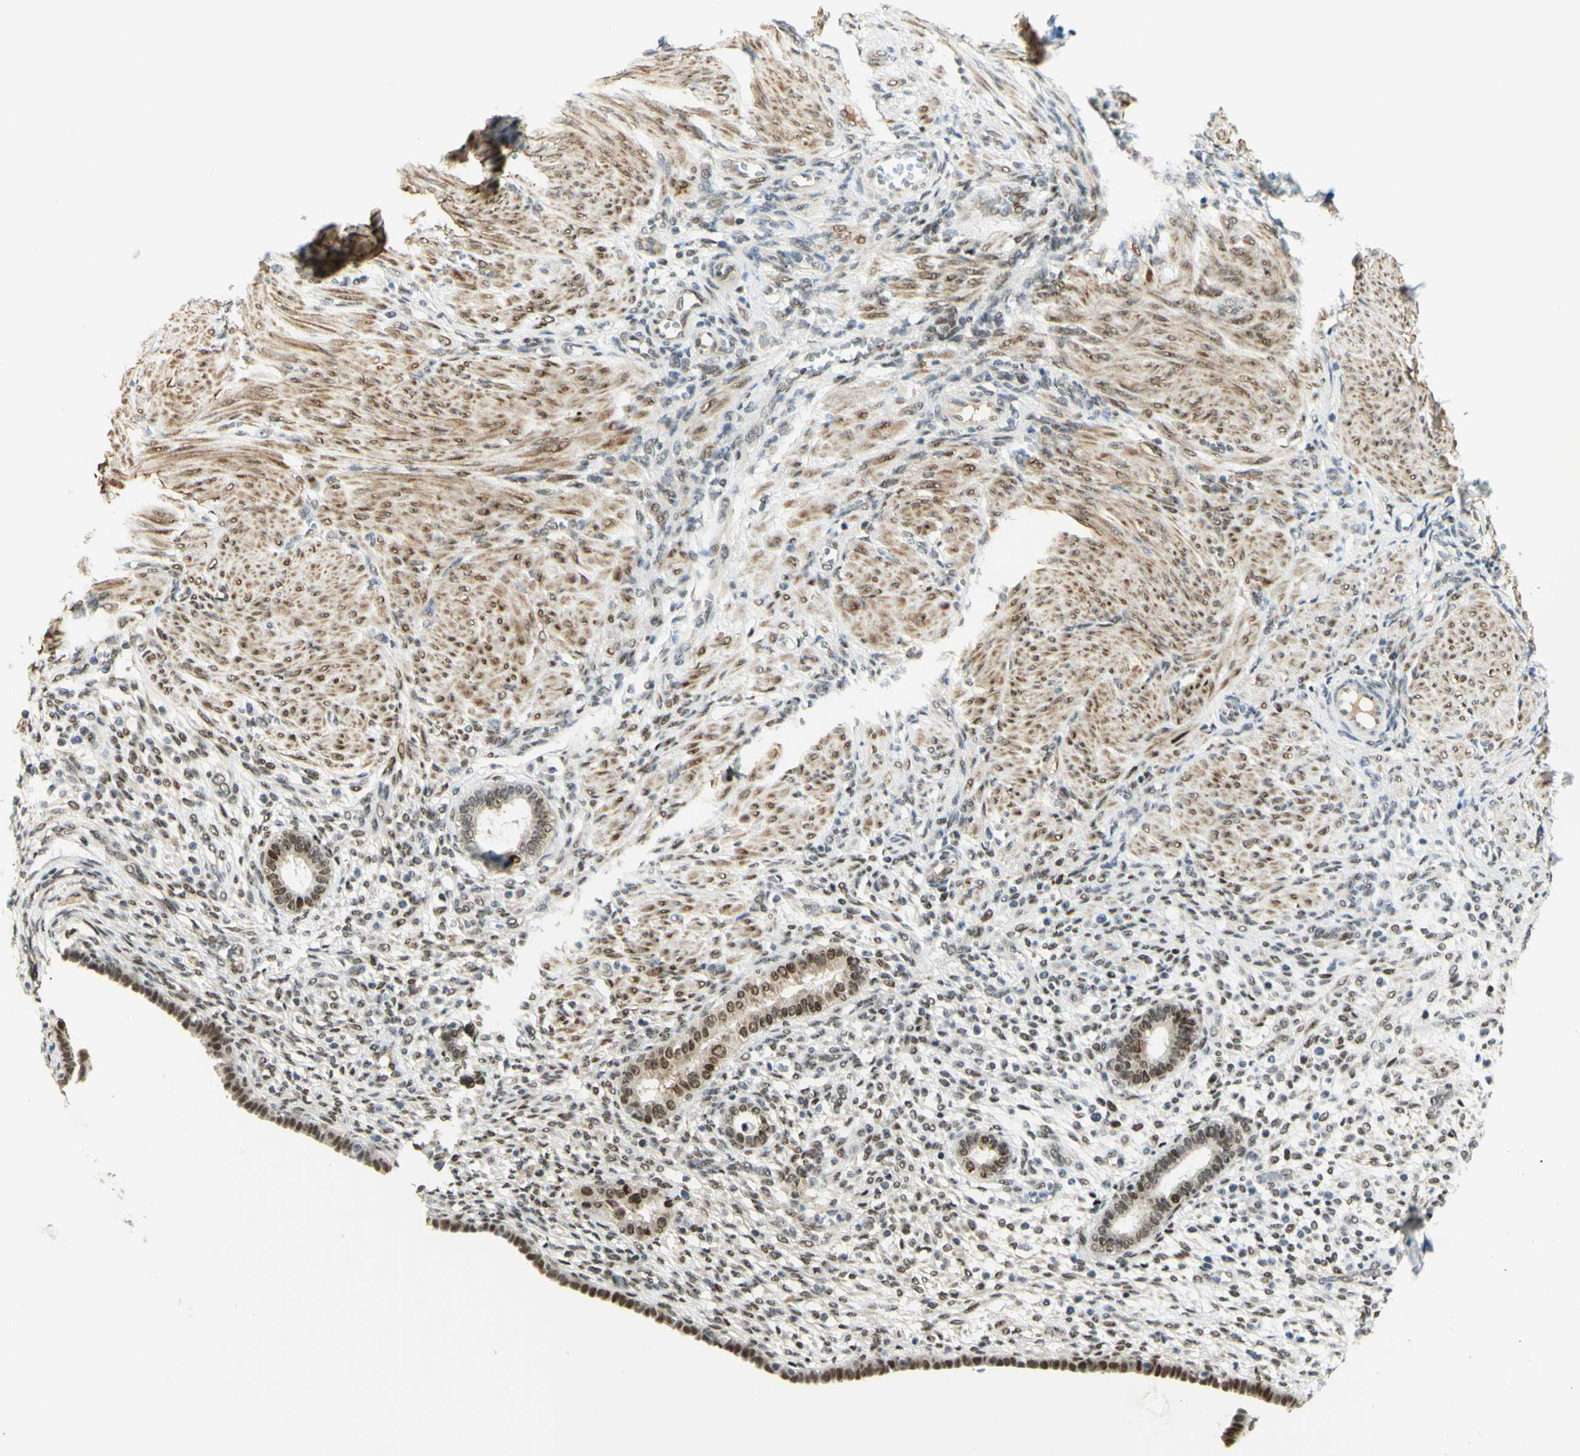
{"staining": {"intensity": "weak", "quantity": "25%-75%", "location": "nuclear"}, "tissue": "endometrium", "cell_type": "Cells in endometrial stroma", "image_type": "normal", "snomed": [{"axis": "morphology", "description": "Normal tissue, NOS"}, {"axis": "topography", "description": "Endometrium"}], "caption": "Brown immunohistochemical staining in benign human endometrium exhibits weak nuclear staining in approximately 25%-75% of cells in endometrial stroma.", "gene": "DDX1", "patient": {"sex": "female", "age": 72}}